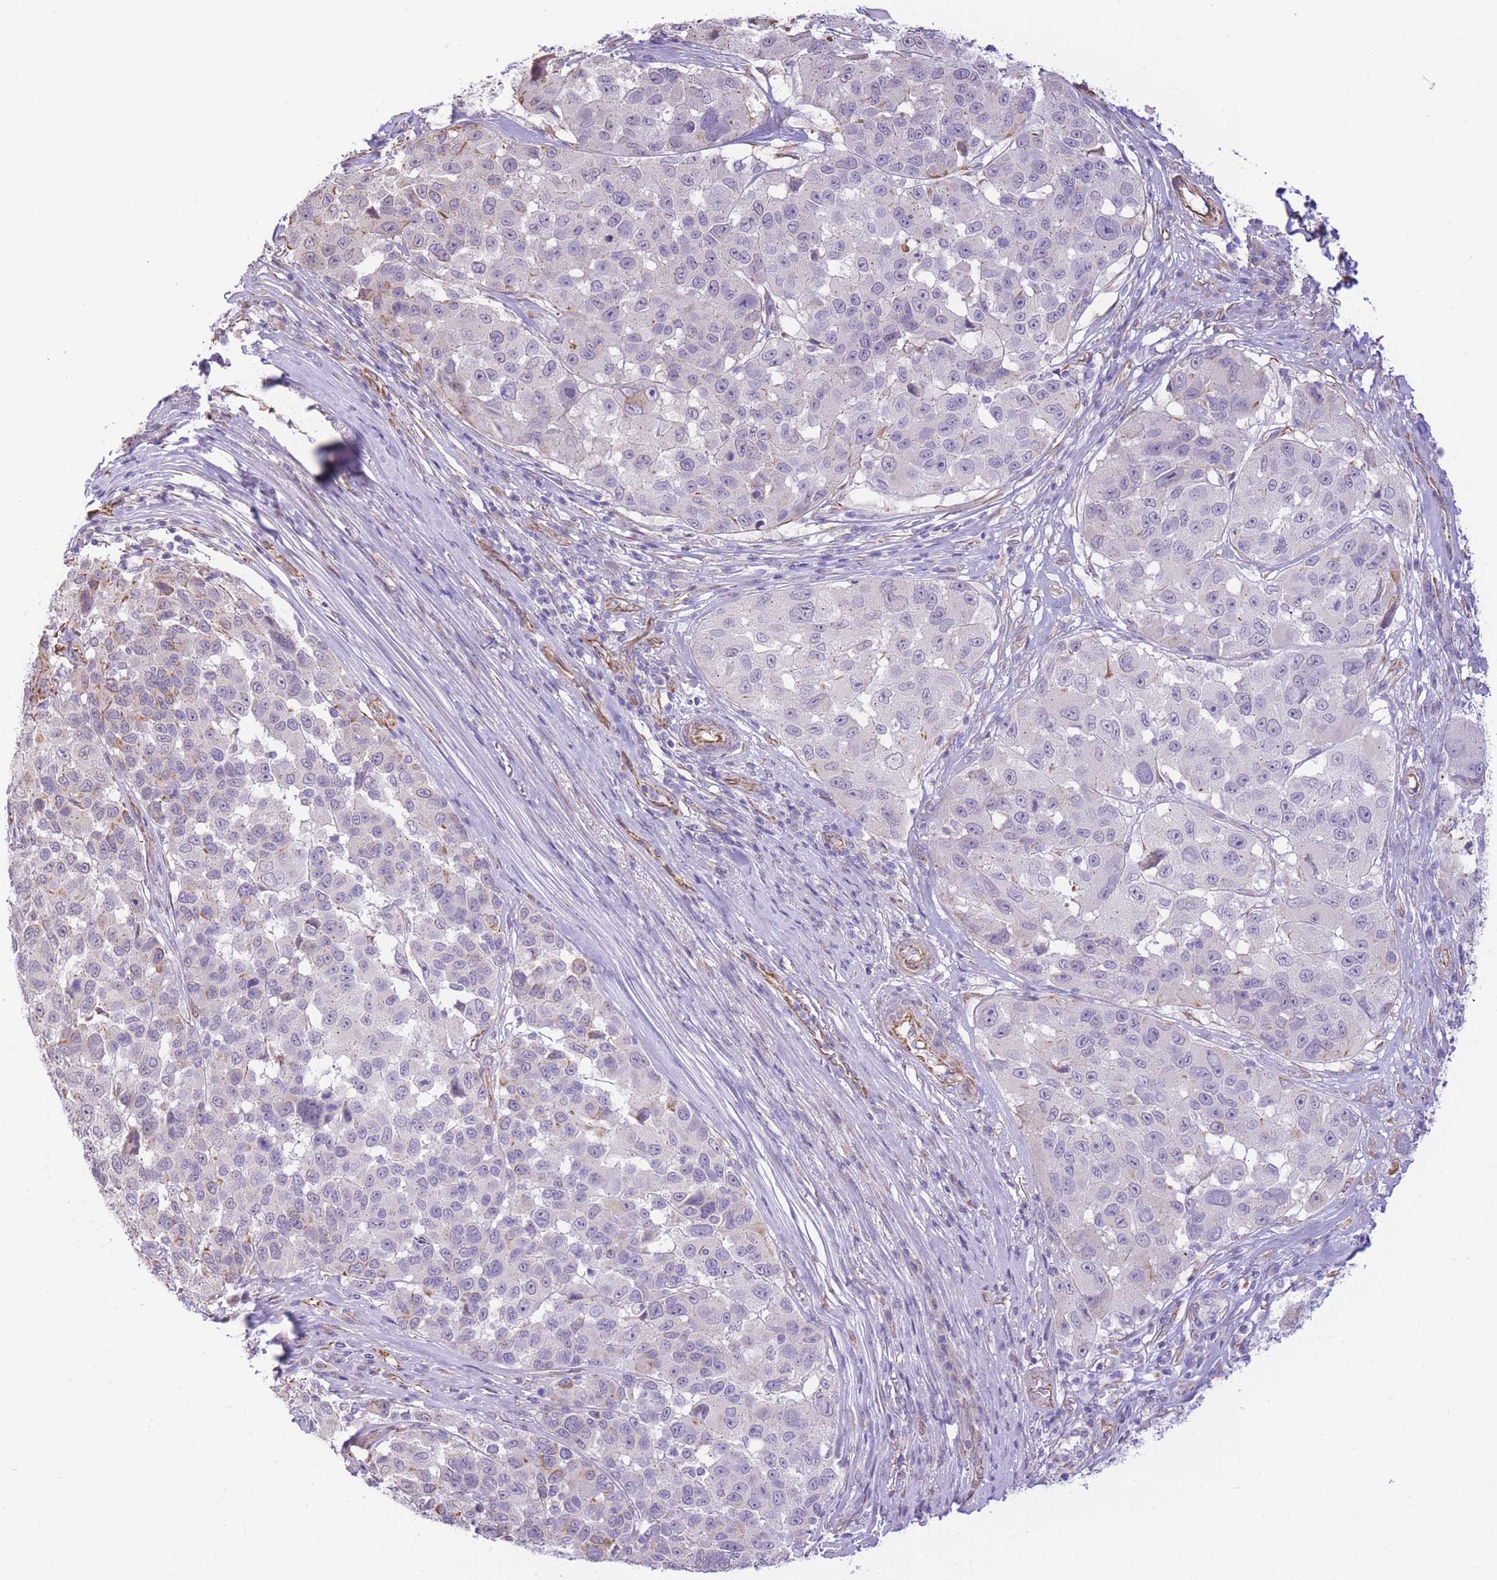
{"staining": {"intensity": "negative", "quantity": "none", "location": "none"}, "tissue": "melanoma", "cell_type": "Tumor cells", "image_type": "cancer", "snomed": [{"axis": "morphology", "description": "Malignant melanoma, NOS"}, {"axis": "topography", "description": "Skin"}], "caption": "Immunohistochemistry image of human melanoma stained for a protein (brown), which exhibits no expression in tumor cells. (Stains: DAB immunohistochemistry with hematoxylin counter stain, Microscopy: brightfield microscopy at high magnification).", "gene": "PSG8", "patient": {"sex": "female", "age": 66}}